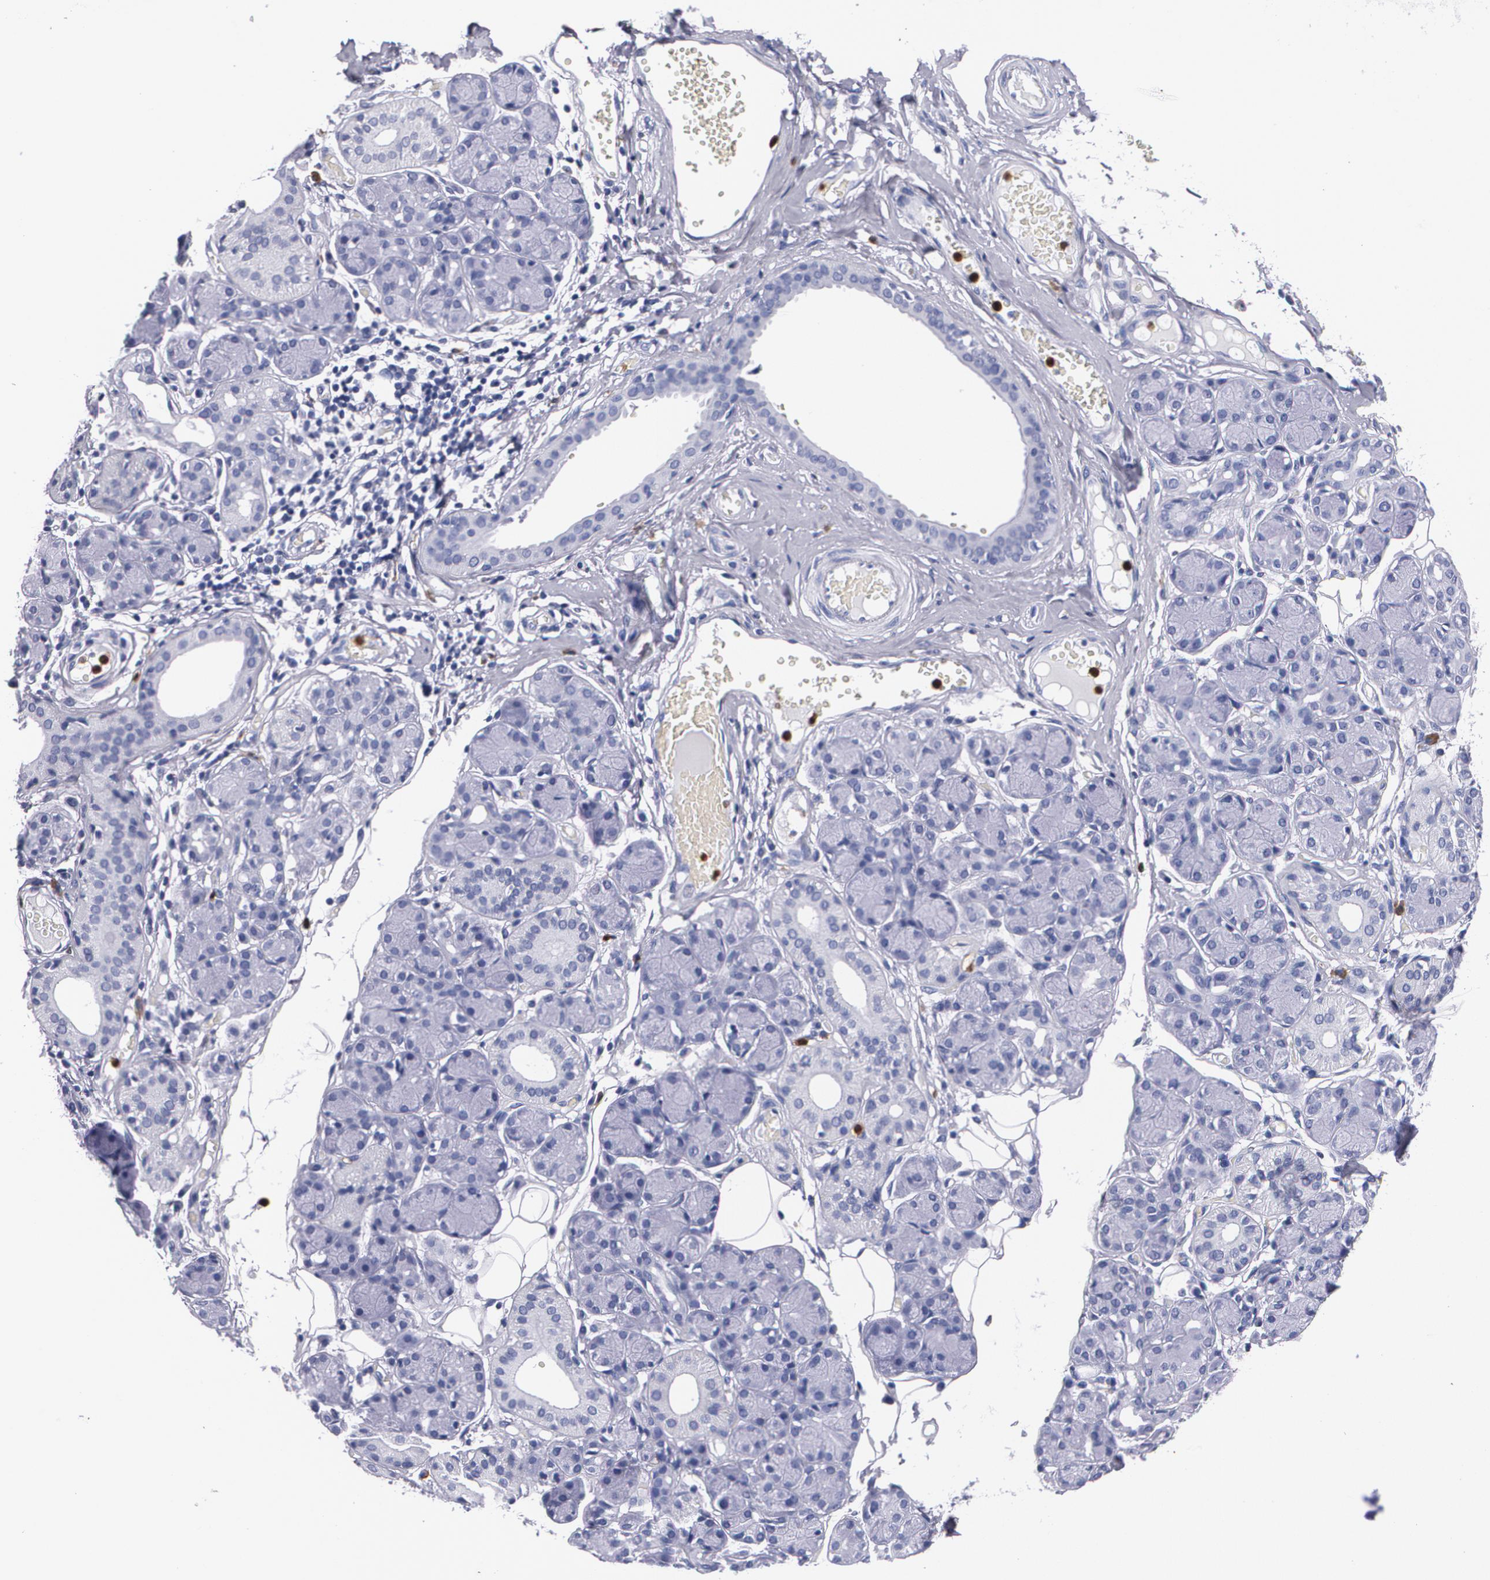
{"staining": {"intensity": "negative", "quantity": "none", "location": "none"}, "tissue": "salivary gland", "cell_type": "Glandular cells", "image_type": "normal", "snomed": [{"axis": "morphology", "description": "Normal tissue, NOS"}, {"axis": "topography", "description": "Salivary gland"}], "caption": "Immunohistochemistry (IHC) histopathology image of unremarkable salivary gland: salivary gland stained with DAB demonstrates no significant protein staining in glandular cells.", "gene": "S100A8", "patient": {"sex": "male", "age": 54}}